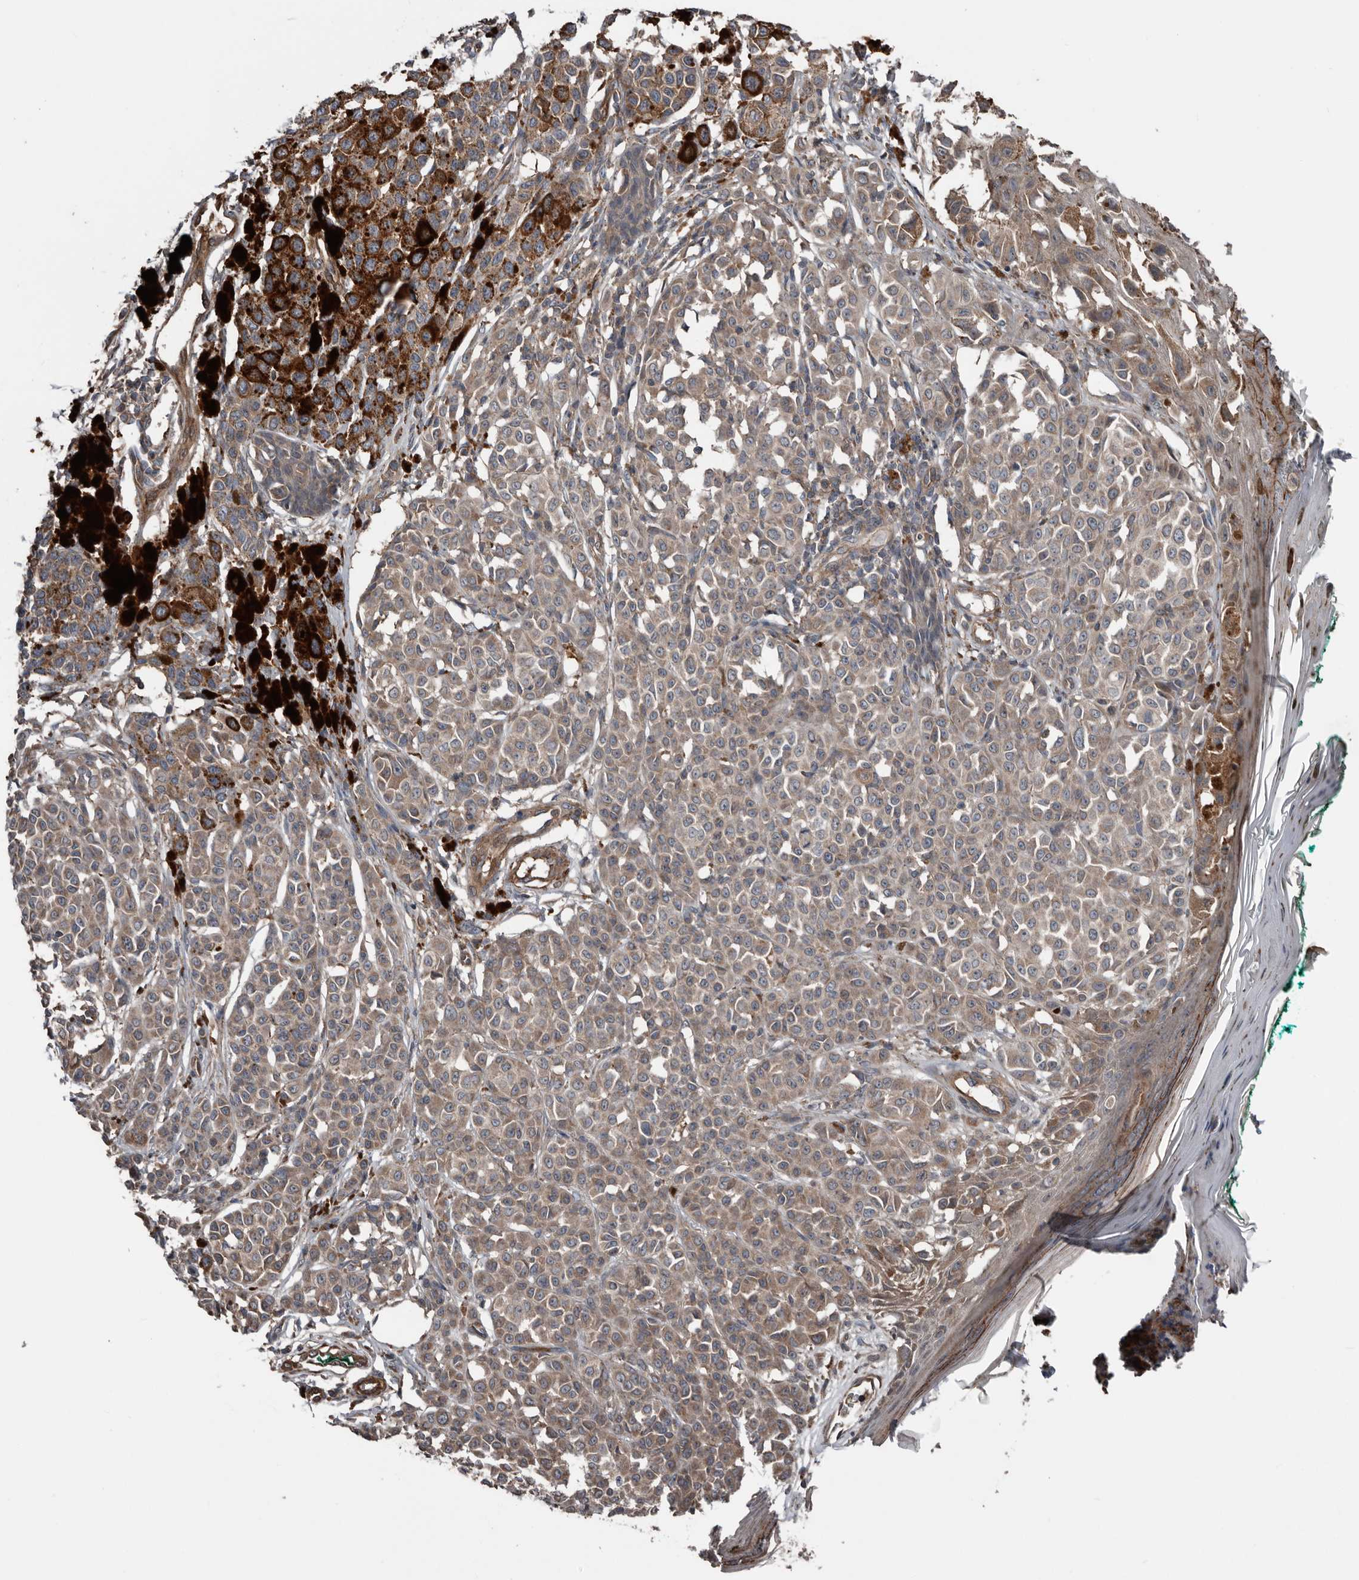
{"staining": {"intensity": "moderate", "quantity": "25%-75%", "location": "cytoplasmic/membranous"}, "tissue": "melanoma", "cell_type": "Tumor cells", "image_type": "cancer", "snomed": [{"axis": "morphology", "description": "Malignant melanoma, NOS"}, {"axis": "topography", "description": "Skin of leg"}], "caption": "Protein expression analysis of human melanoma reveals moderate cytoplasmic/membranous staining in about 25%-75% of tumor cells.", "gene": "DNAJB4", "patient": {"sex": "female", "age": 72}}